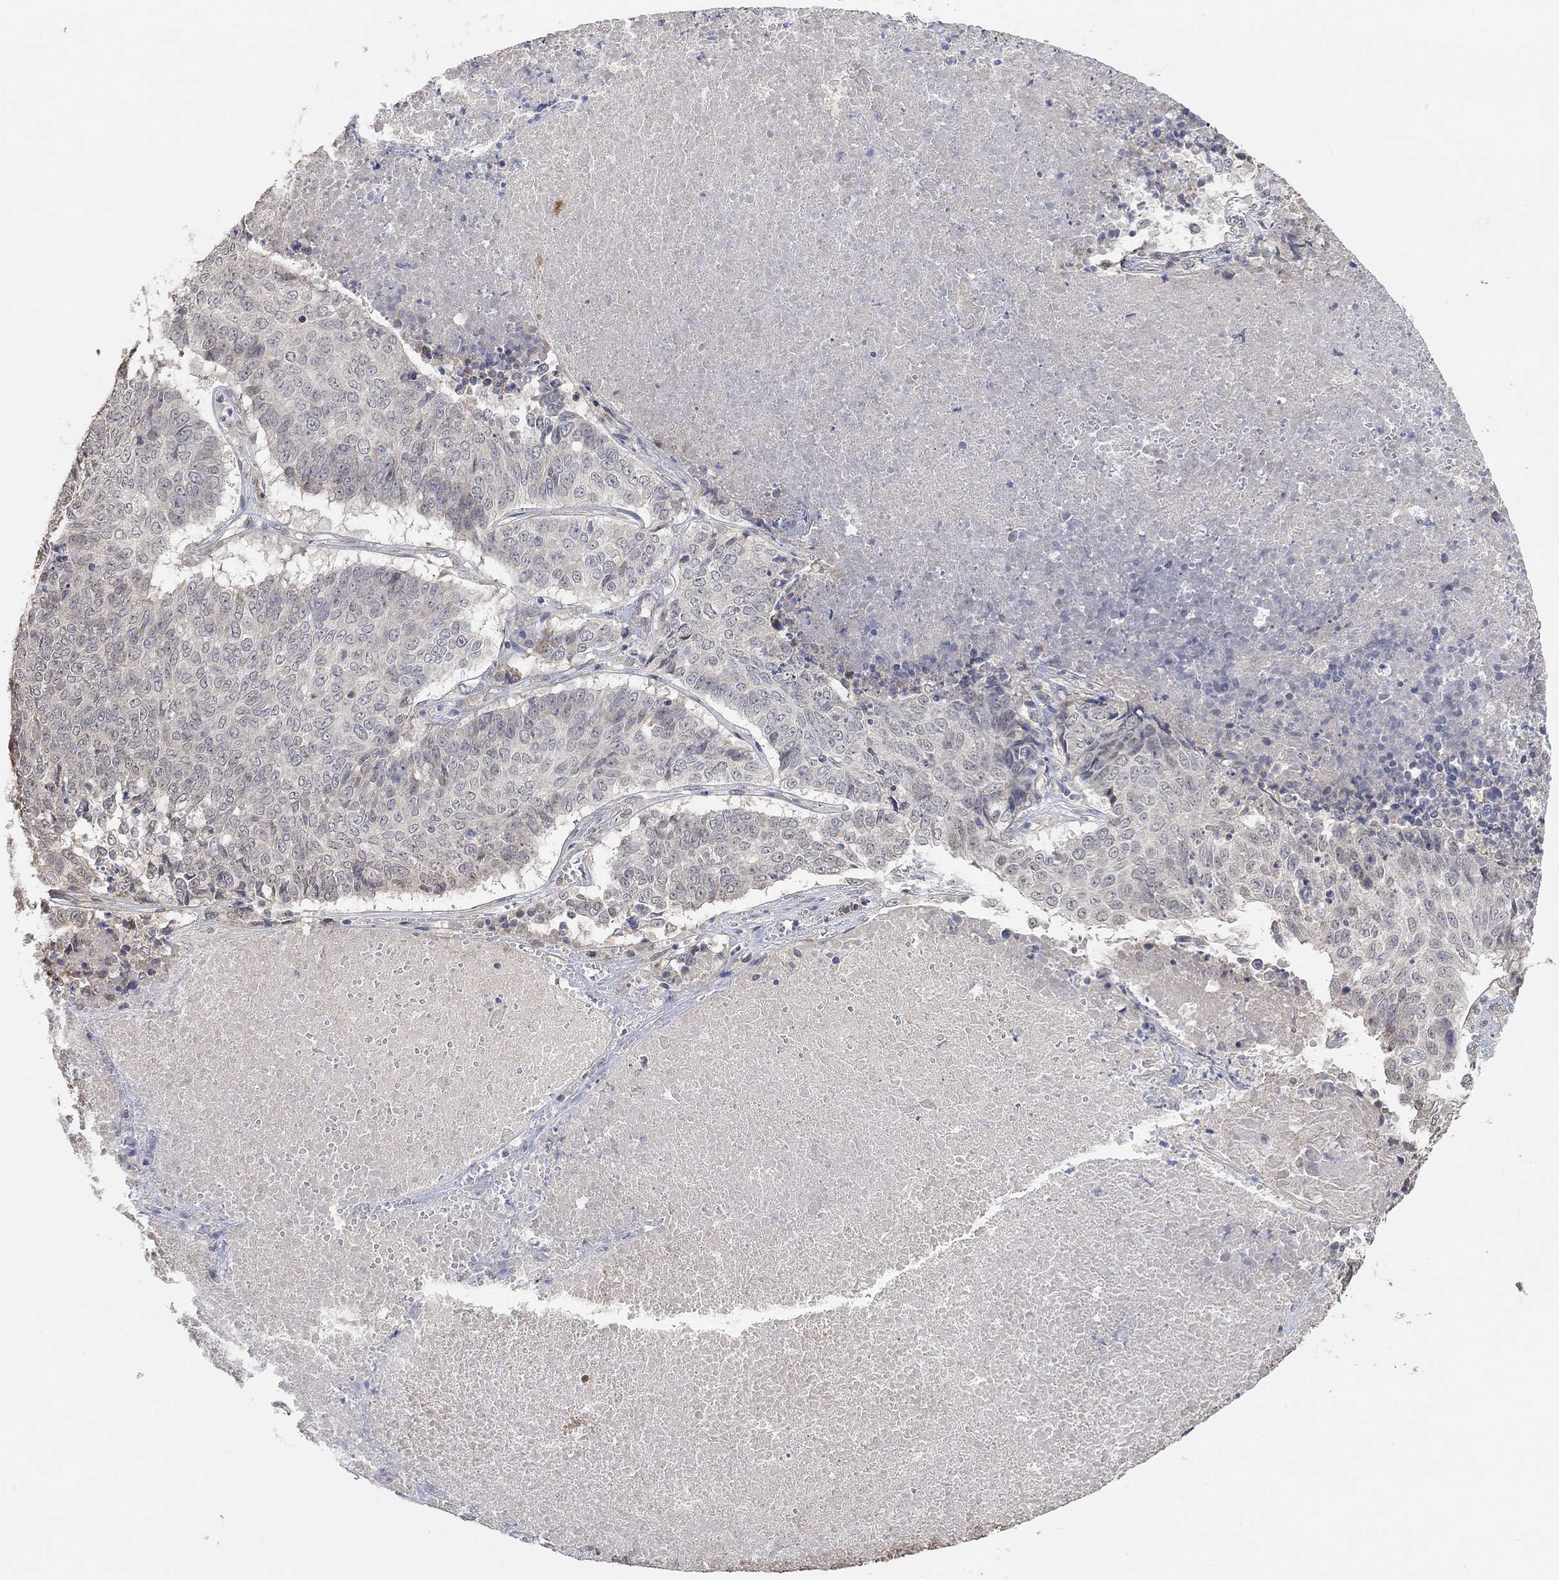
{"staining": {"intensity": "negative", "quantity": "none", "location": "none"}, "tissue": "lung cancer", "cell_type": "Tumor cells", "image_type": "cancer", "snomed": [{"axis": "morphology", "description": "Squamous cell carcinoma, NOS"}, {"axis": "topography", "description": "Lung"}], "caption": "Tumor cells are negative for protein expression in human lung cancer (squamous cell carcinoma). Brightfield microscopy of immunohistochemistry stained with DAB (3,3'-diaminobenzidine) (brown) and hematoxylin (blue), captured at high magnification.", "gene": "UNC5B", "patient": {"sex": "male", "age": 64}}